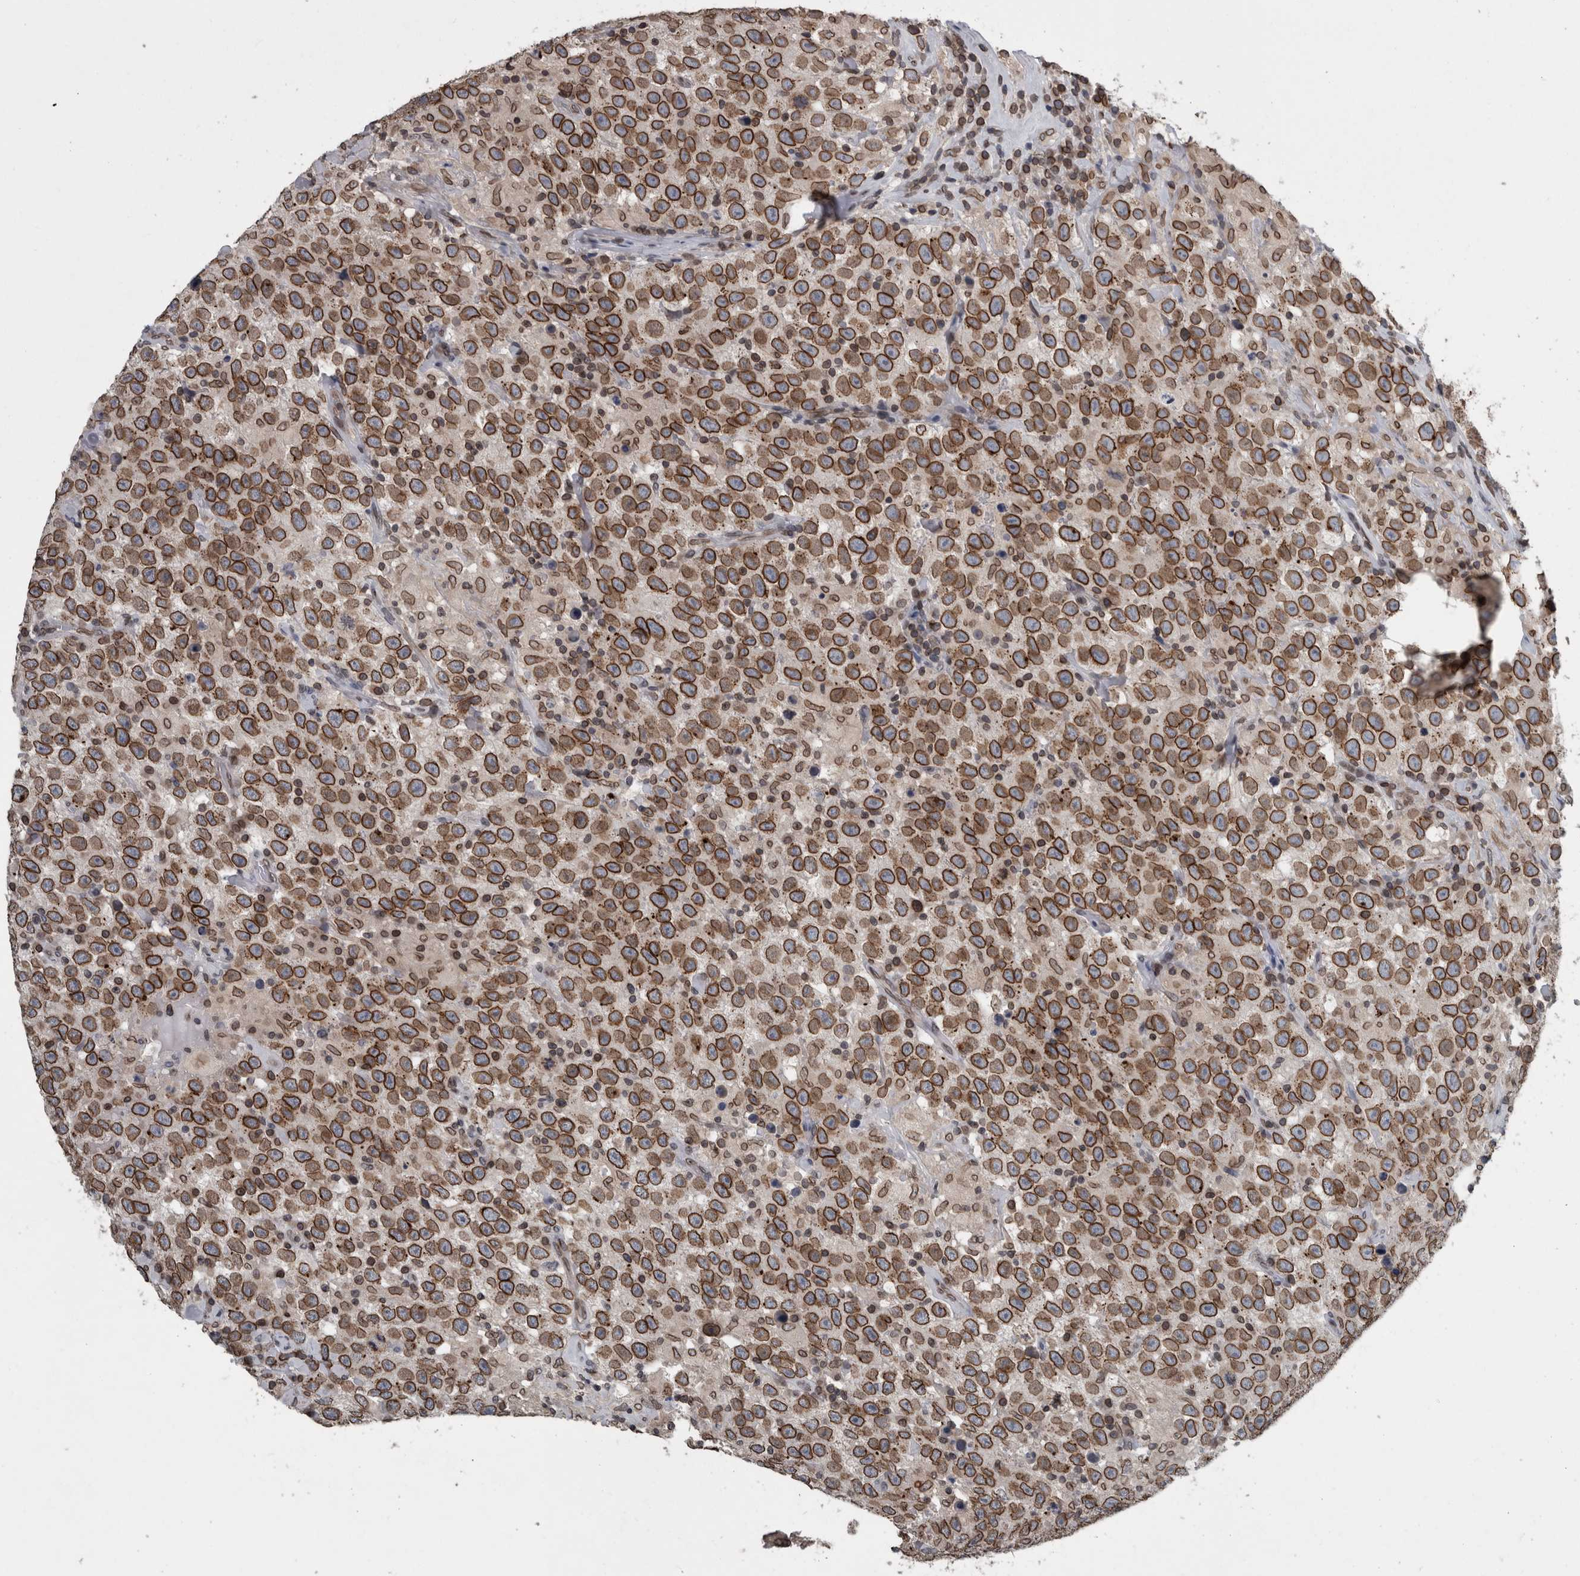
{"staining": {"intensity": "strong", "quantity": ">75%", "location": "cytoplasmic/membranous,nuclear"}, "tissue": "testis cancer", "cell_type": "Tumor cells", "image_type": "cancer", "snomed": [{"axis": "morphology", "description": "Seminoma, NOS"}, {"axis": "topography", "description": "Testis"}], "caption": "There is high levels of strong cytoplasmic/membranous and nuclear expression in tumor cells of testis cancer, as demonstrated by immunohistochemical staining (brown color).", "gene": "RANBP2", "patient": {"sex": "male", "age": 41}}